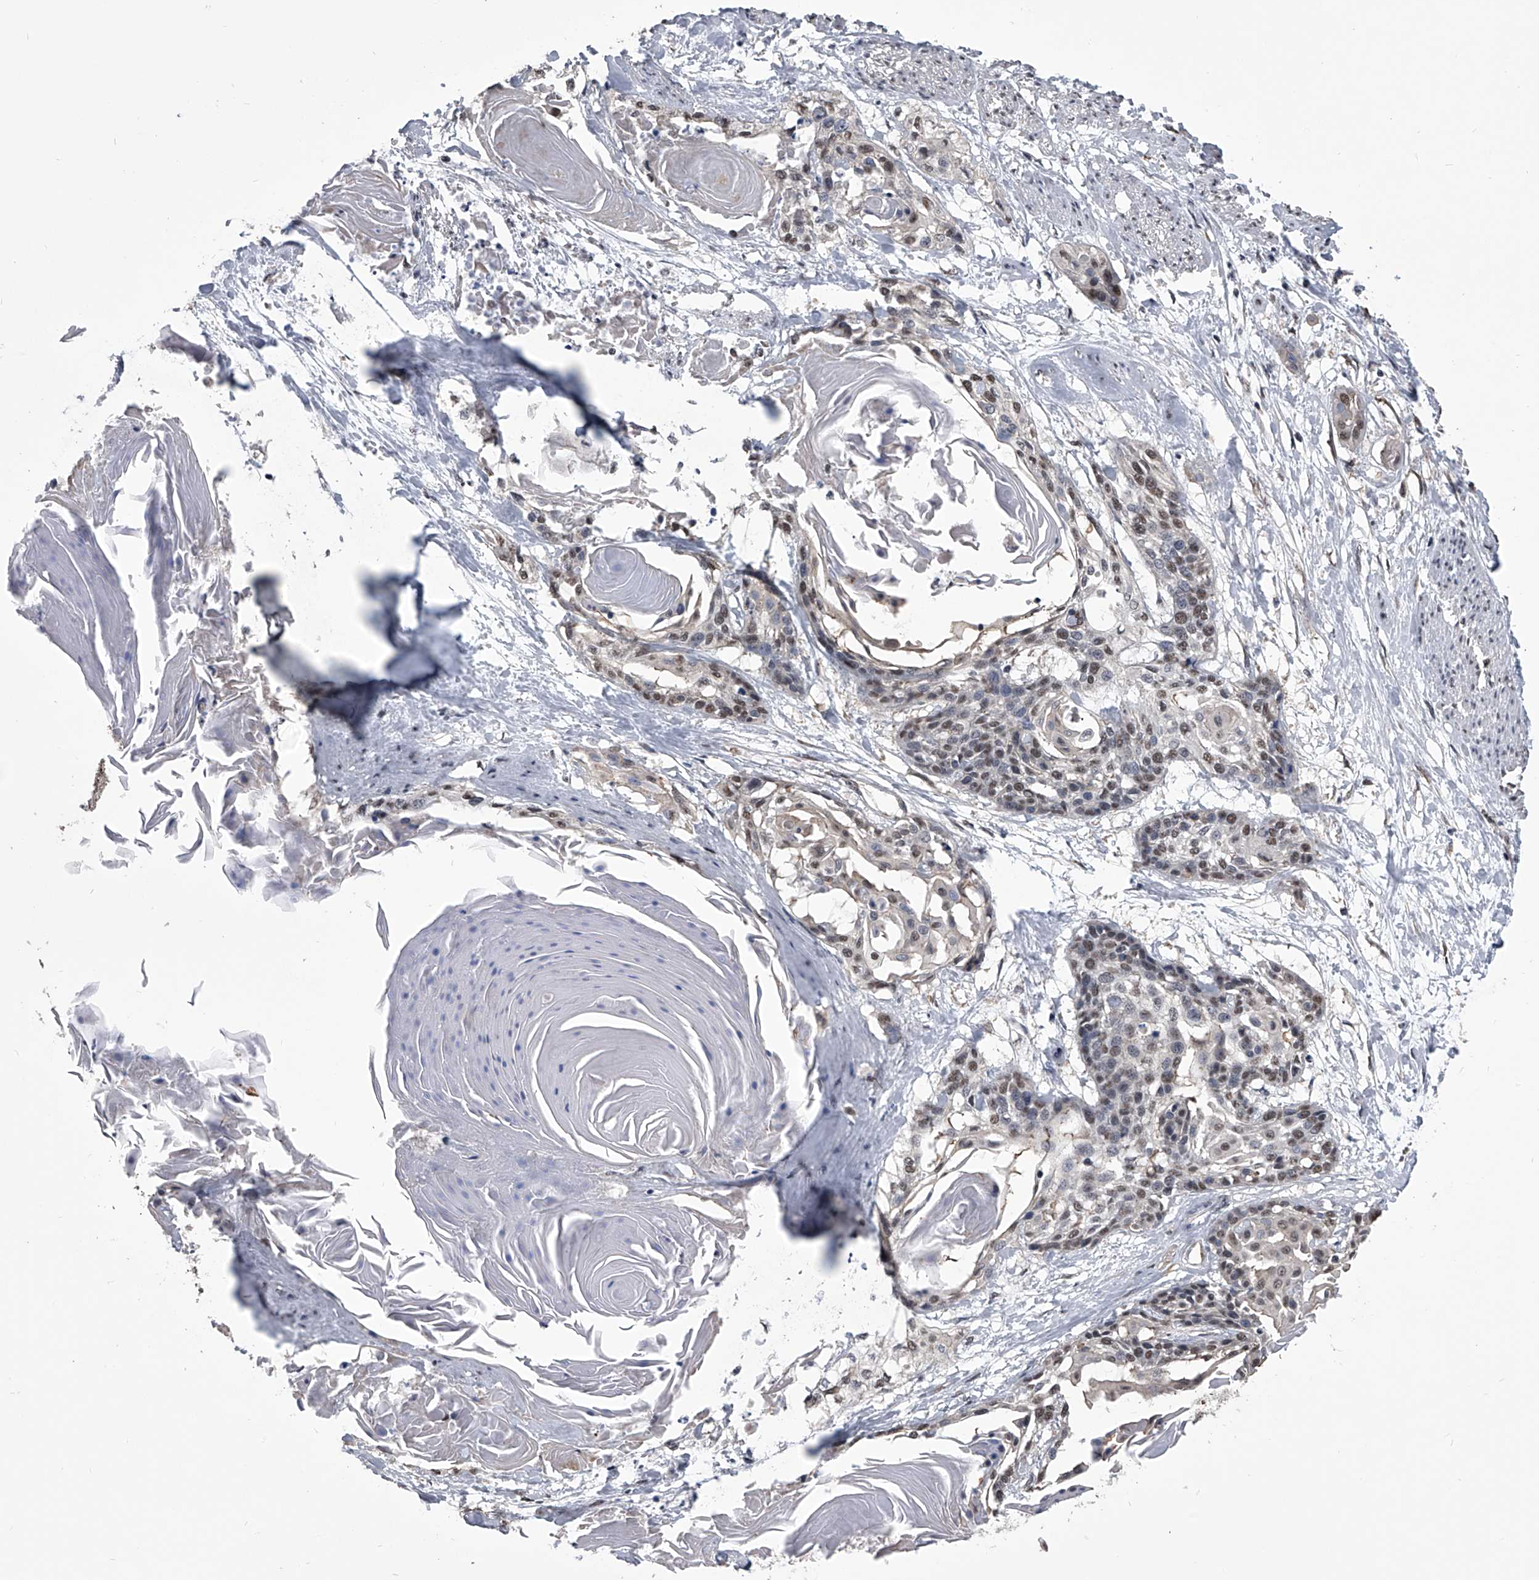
{"staining": {"intensity": "weak", "quantity": ">75%", "location": "nuclear"}, "tissue": "cervical cancer", "cell_type": "Tumor cells", "image_type": "cancer", "snomed": [{"axis": "morphology", "description": "Squamous cell carcinoma, NOS"}, {"axis": "topography", "description": "Cervix"}], "caption": "Approximately >75% of tumor cells in human cervical cancer (squamous cell carcinoma) display weak nuclear protein positivity as visualized by brown immunohistochemical staining.", "gene": "ZNF76", "patient": {"sex": "female", "age": 57}}